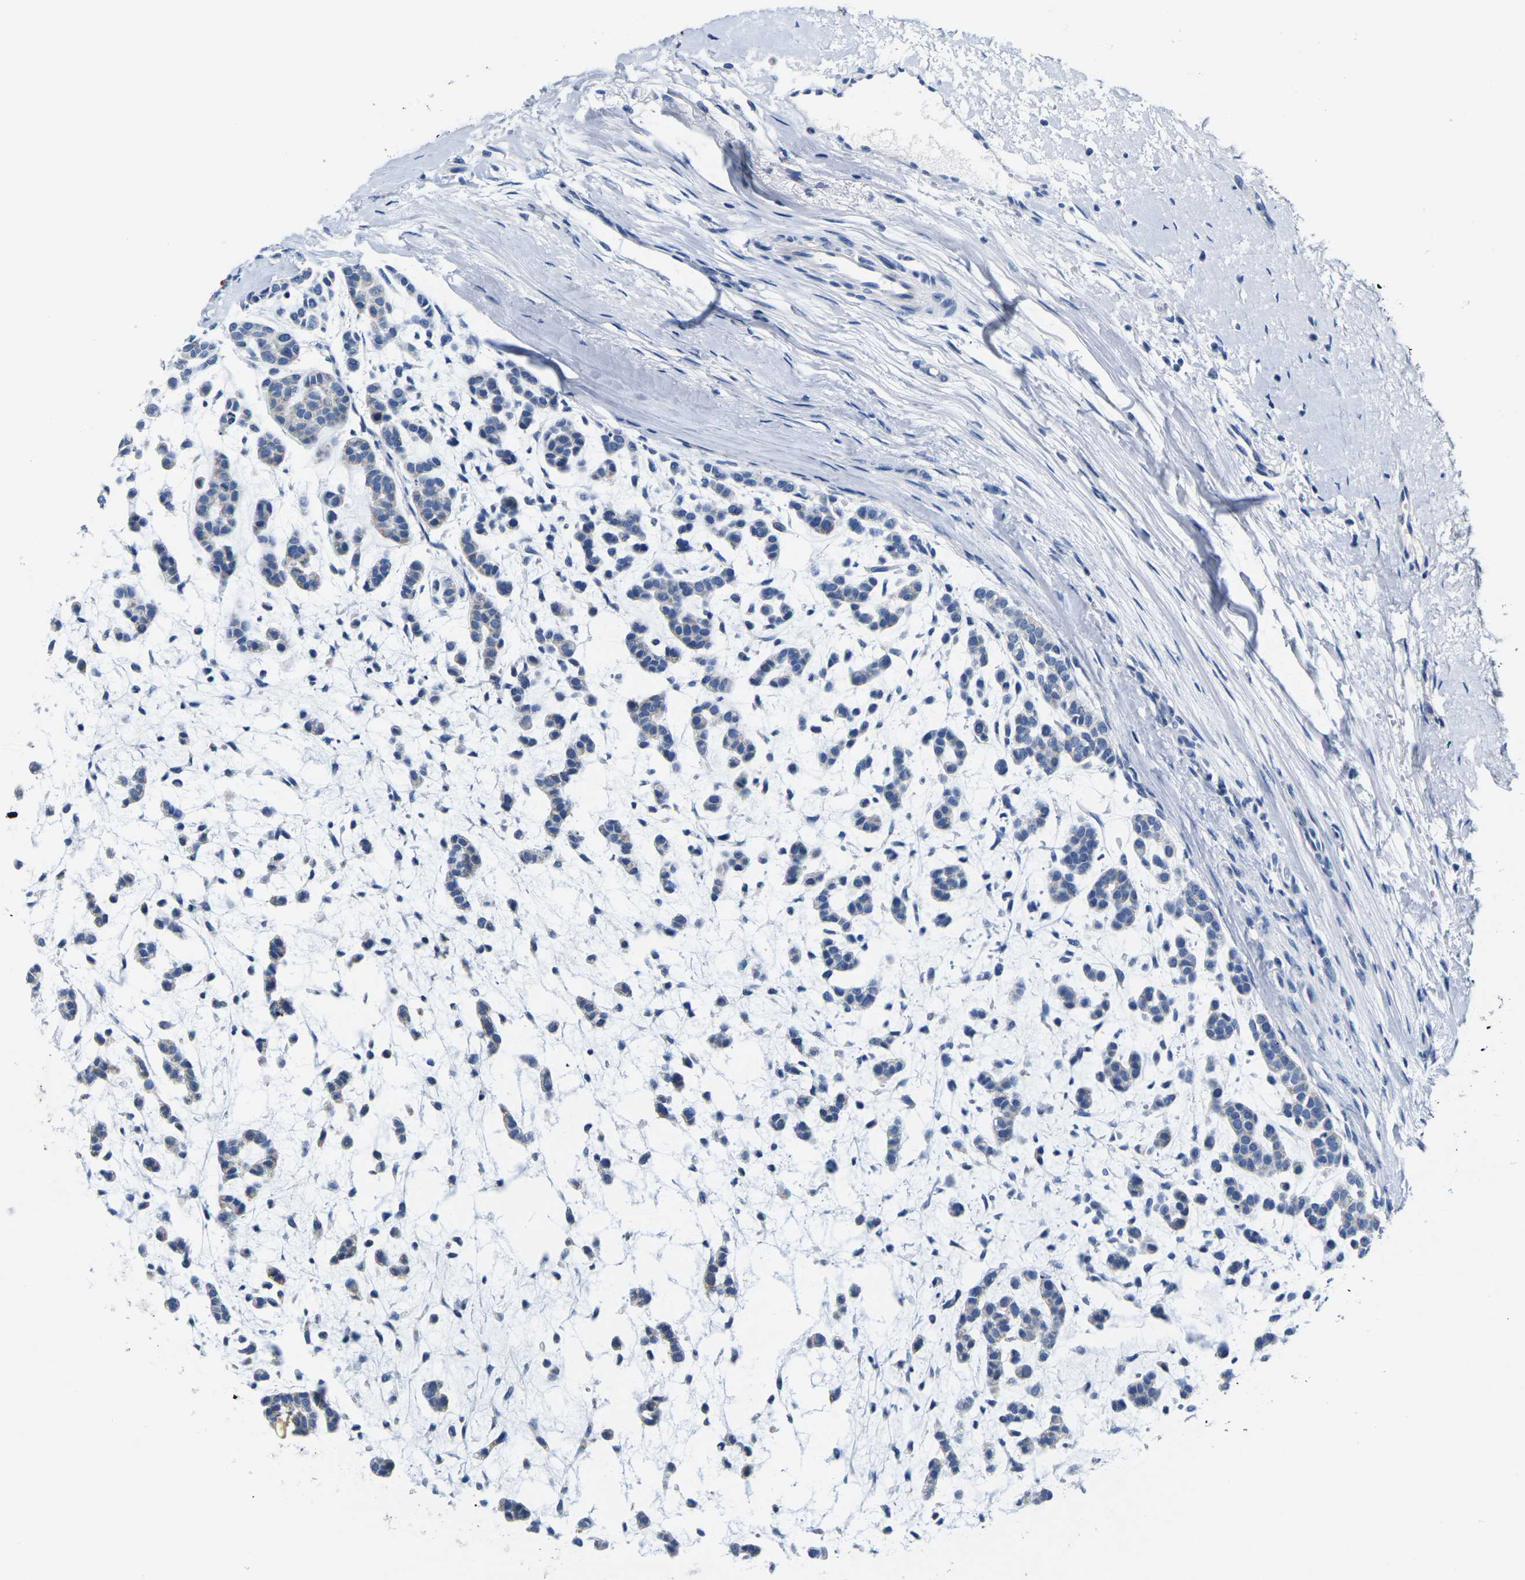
{"staining": {"intensity": "negative", "quantity": "none", "location": "none"}, "tissue": "head and neck cancer", "cell_type": "Tumor cells", "image_type": "cancer", "snomed": [{"axis": "morphology", "description": "Adenocarcinoma, NOS"}, {"axis": "morphology", "description": "Adenoma, NOS"}, {"axis": "topography", "description": "Head-Neck"}], "caption": "Human adenoma (head and neck) stained for a protein using immunohistochemistry reveals no positivity in tumor cells.", "gene": "NOCT", "patient": {"sex": "female", "age": 55}}